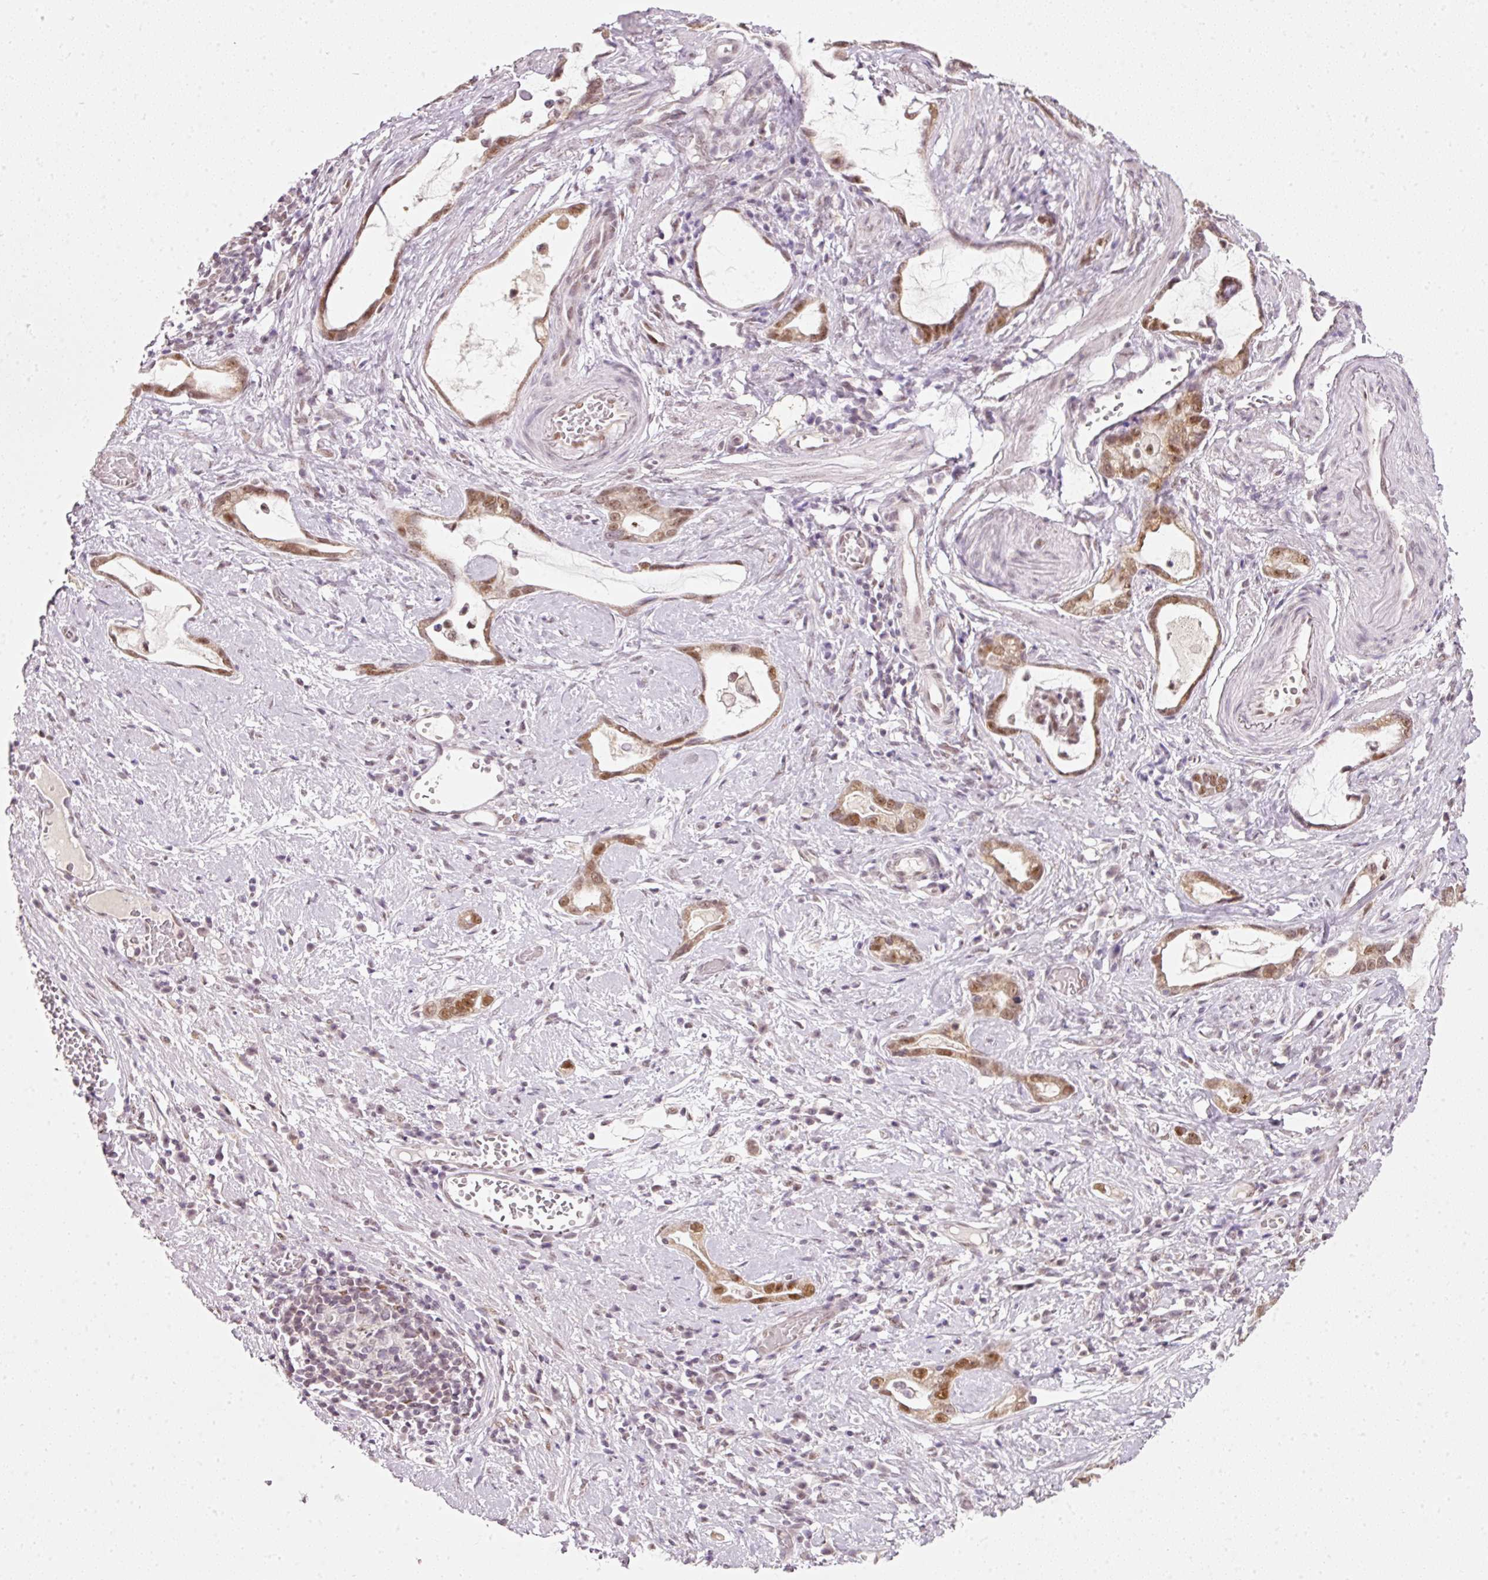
{"staining": {"intensity": "moderate", "quantity": ">75%", "location": "nuclear"}, "tissue": "stomach cancer", "cell_type": "Tumor cells", "image_type": "cancer", "snomed": [{"axis": "morphology", "description": "Adenocarcinoma, NOS"}, {"axis": "topography", "description": "Stomach"}], "caption": "A high-resolution photomicrograph shows immunohistochemistry staining of adenocarcinoma (stomach), which demonstrates moderate nuclear positivity in approximately >75% of tumor cells. The staining was performed using DAB (3,3'-diaminobenzidine) to visualize the protein expression in brown, while the nuclei were stained in blue with hematoxylin (Magnification: 20x).", "gene": "FSTL3", "patient": {"sex": "male", "age": 55}}